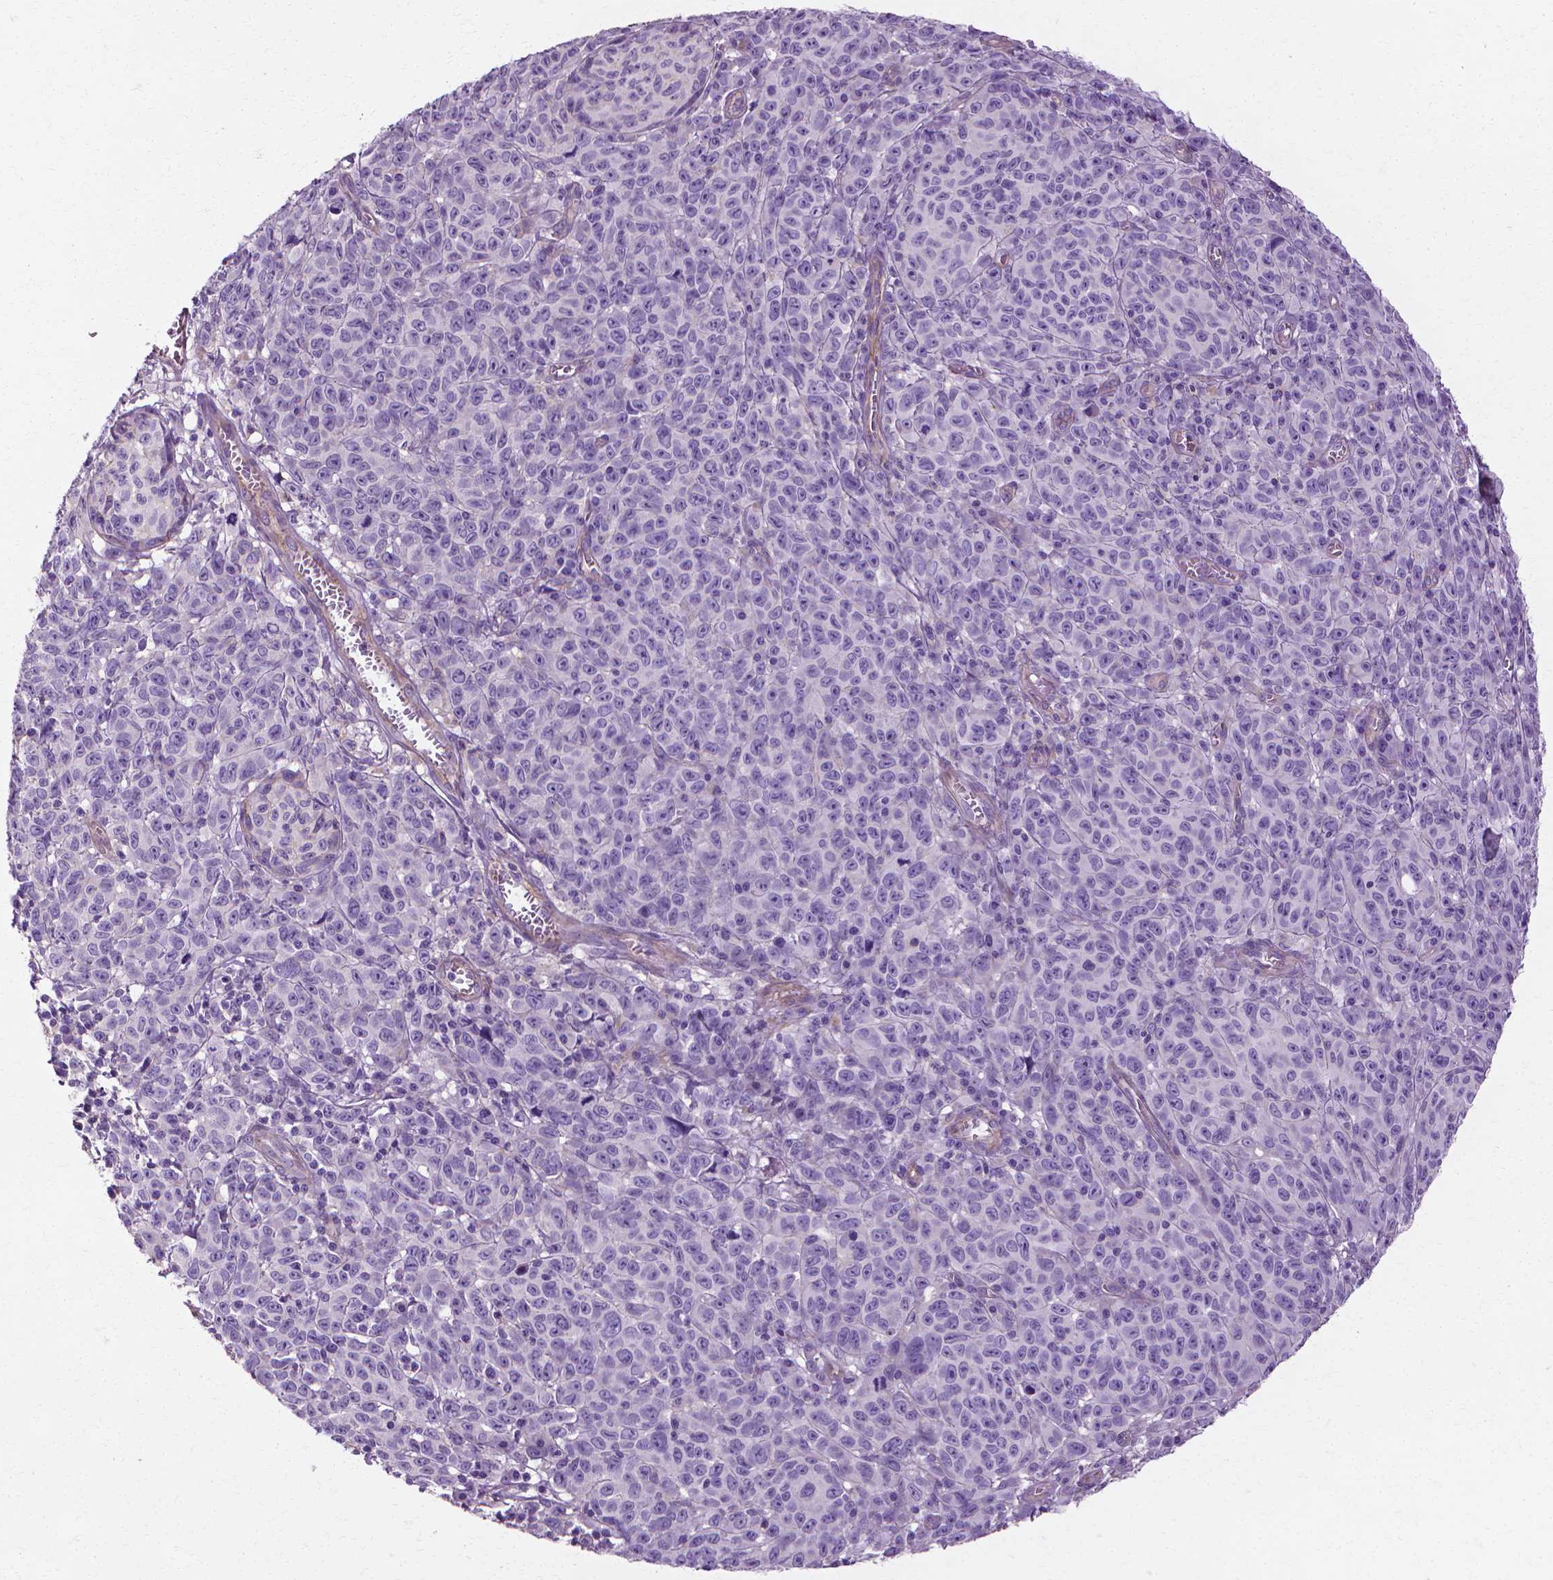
{"staining": {"intensity": "negative", "quantity": "none", "location": "none"}, "tissue": "melanoma", "cell_type": "Tumor cells", "image_type": "cancer", "snomed": [{"axis": "morphology", "description": "Malignant melanoma, NOS"}, {"axis": "topography", "description": "Vulva, labia, clitoris and Bartholin´s gland, NO"}], "caption": "Immunohistochemistry (IHC) of melanoma shows no positivity in tumor cells. (IHC, brightfield microscopy, high magnification).", "gene": "CFAP157", "patient": {"sex": "female", "age": 75}}